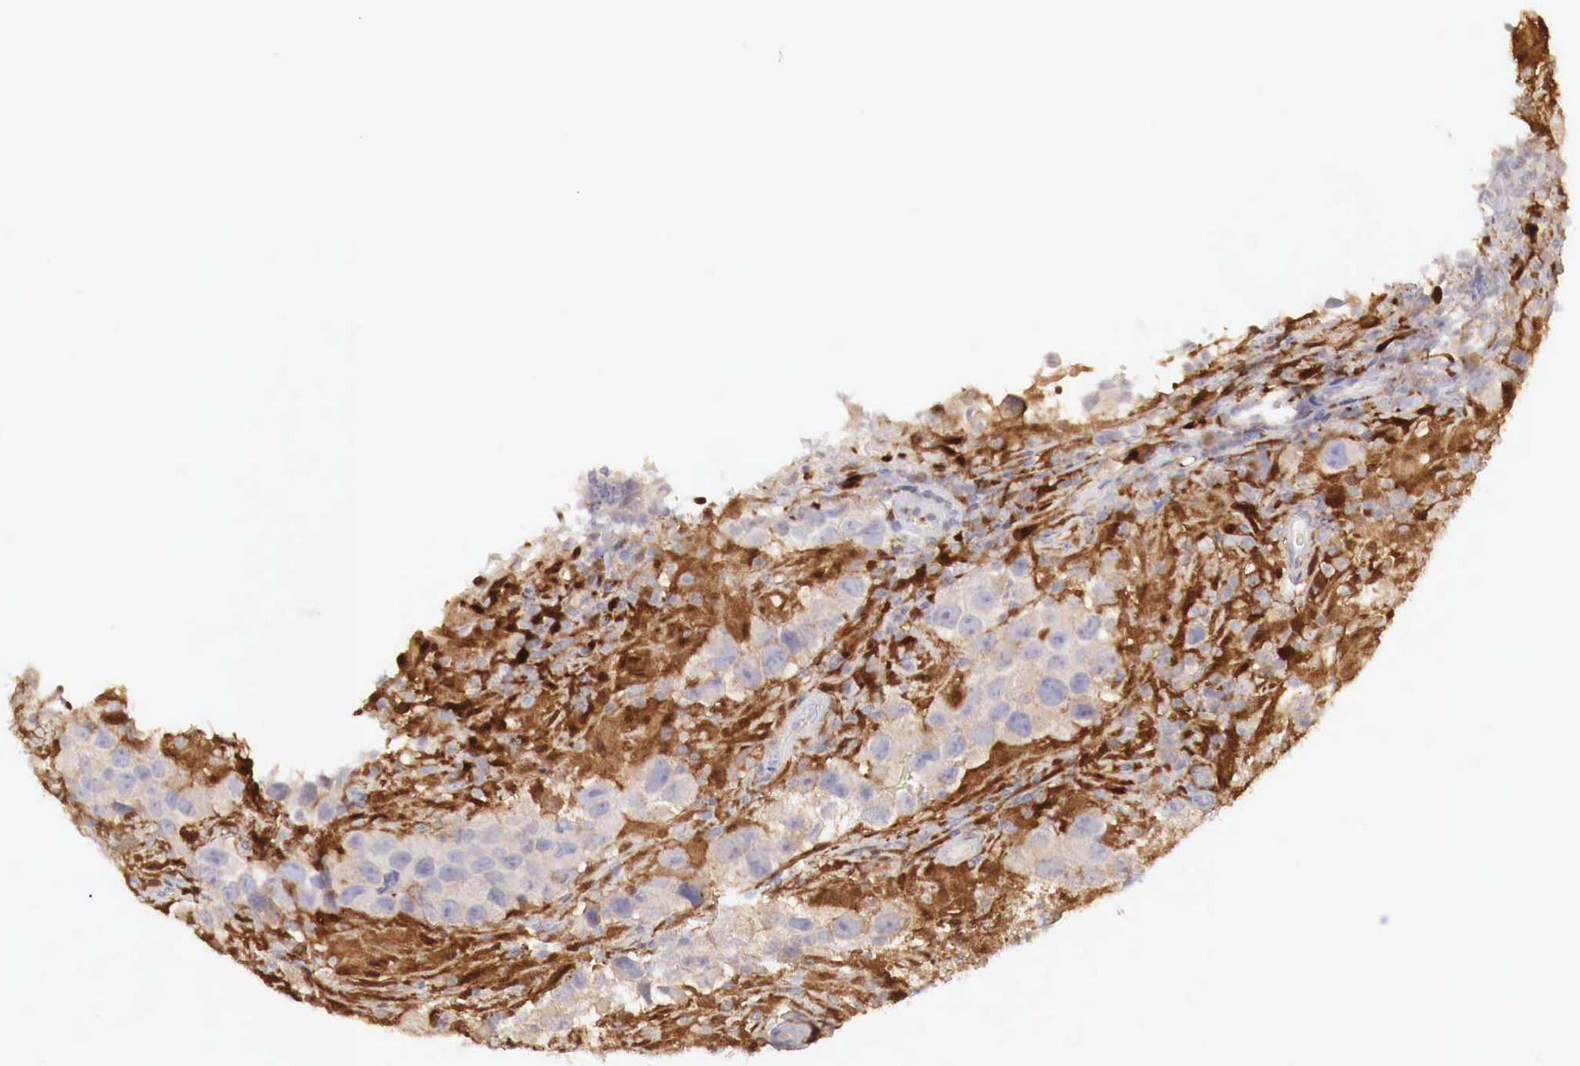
{"staining": {"intensity": "negative", "quantity": "none", "location": "none"}, "tissue": "testis cancer", "cell_type": "Tumor cells", "image_type": "cancer", "snomed": [{"axis": "morphology", "description": "Carcinoma, Embryonal, NOS"}, {"axis": "topography", "description": "Testis"}], "caption": "Immunohistochemistry image of neoplastic tissue: human embryonal carcinoma (testis) stained with DAB shows no significant protein expression in tumor cells.", "gene": "RENBP", "patient": {"sex": "male", "age": 21}}